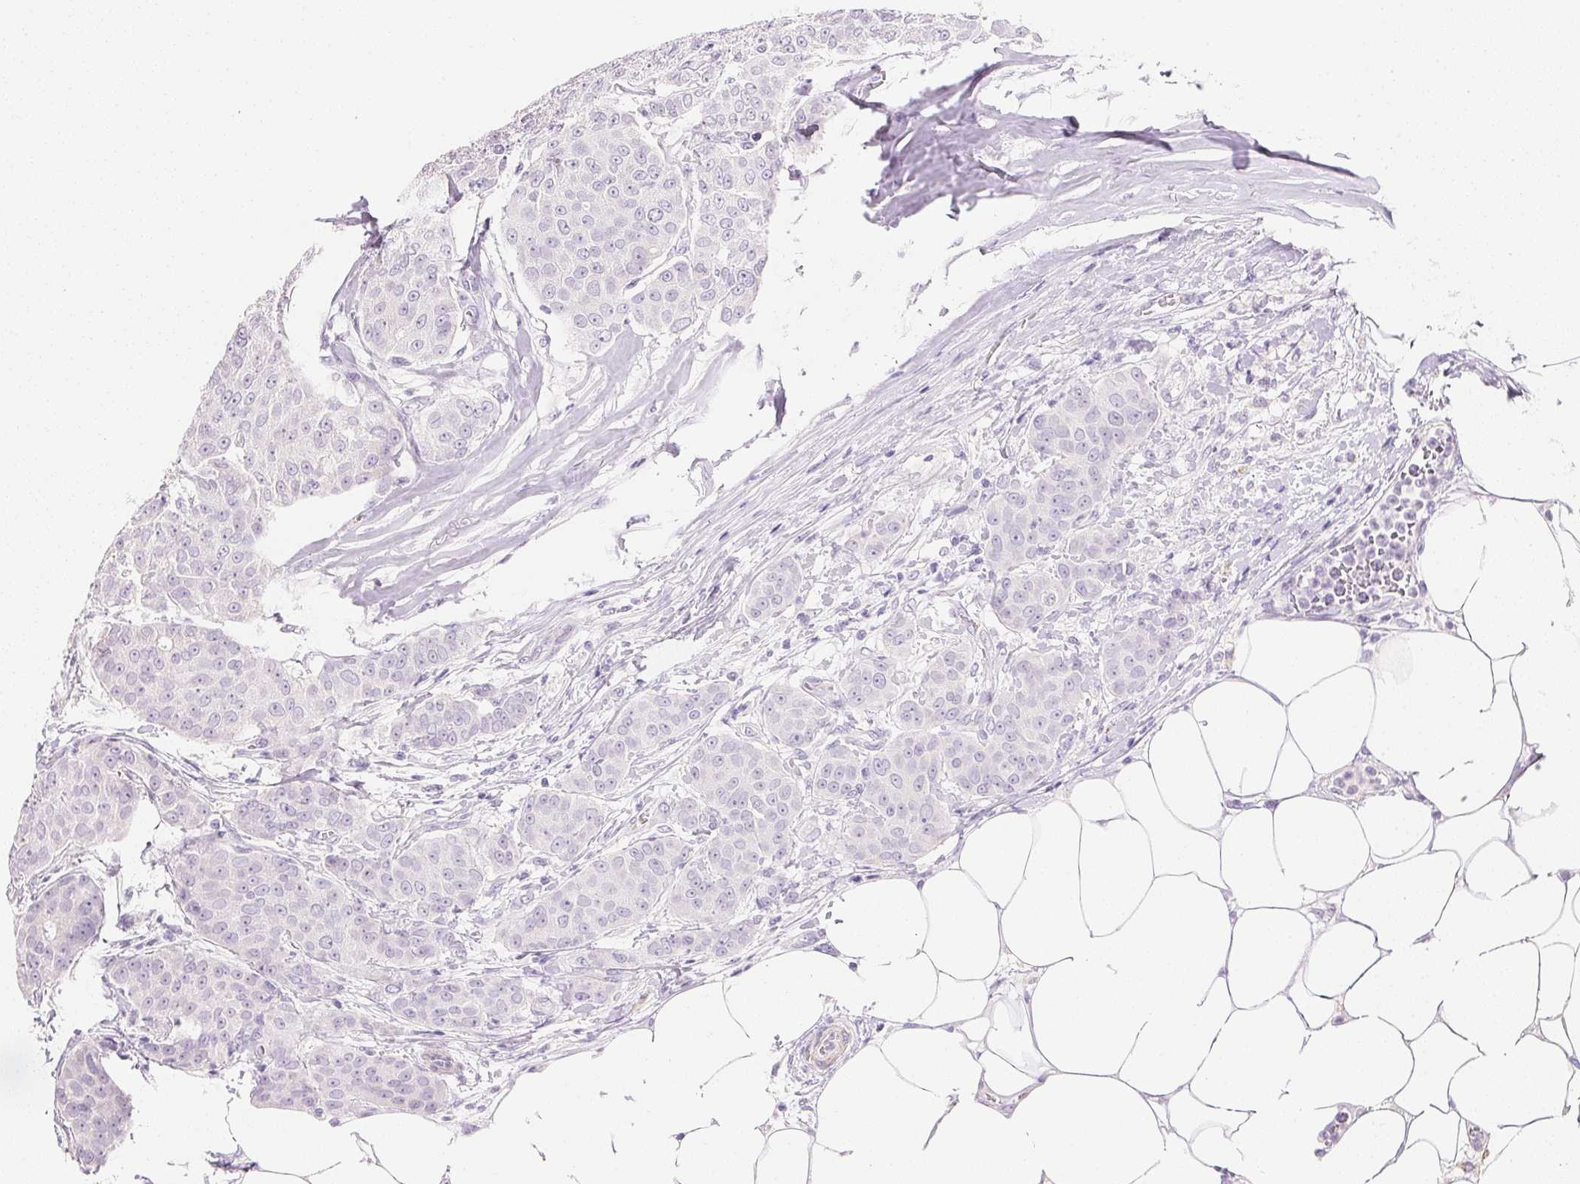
{"staining": {"intensity": "negative", "quantity": "none", "location": "none"}, "tissue": "breast cancer", "cell_type": "Tumor cells", "image_type": "cancer", "snomed": [{"axis": "morphology", "description": "Duct carcinoma"}, {"axis": "topography", "description": "Breast"}], "caption": "Immunohistochemistry image of human breast cancer stained for a protein (brown), which exhibits no staining in tumor cells.", "gene": "KCNE2", "patient": {"sex": "female", "age": 91}}